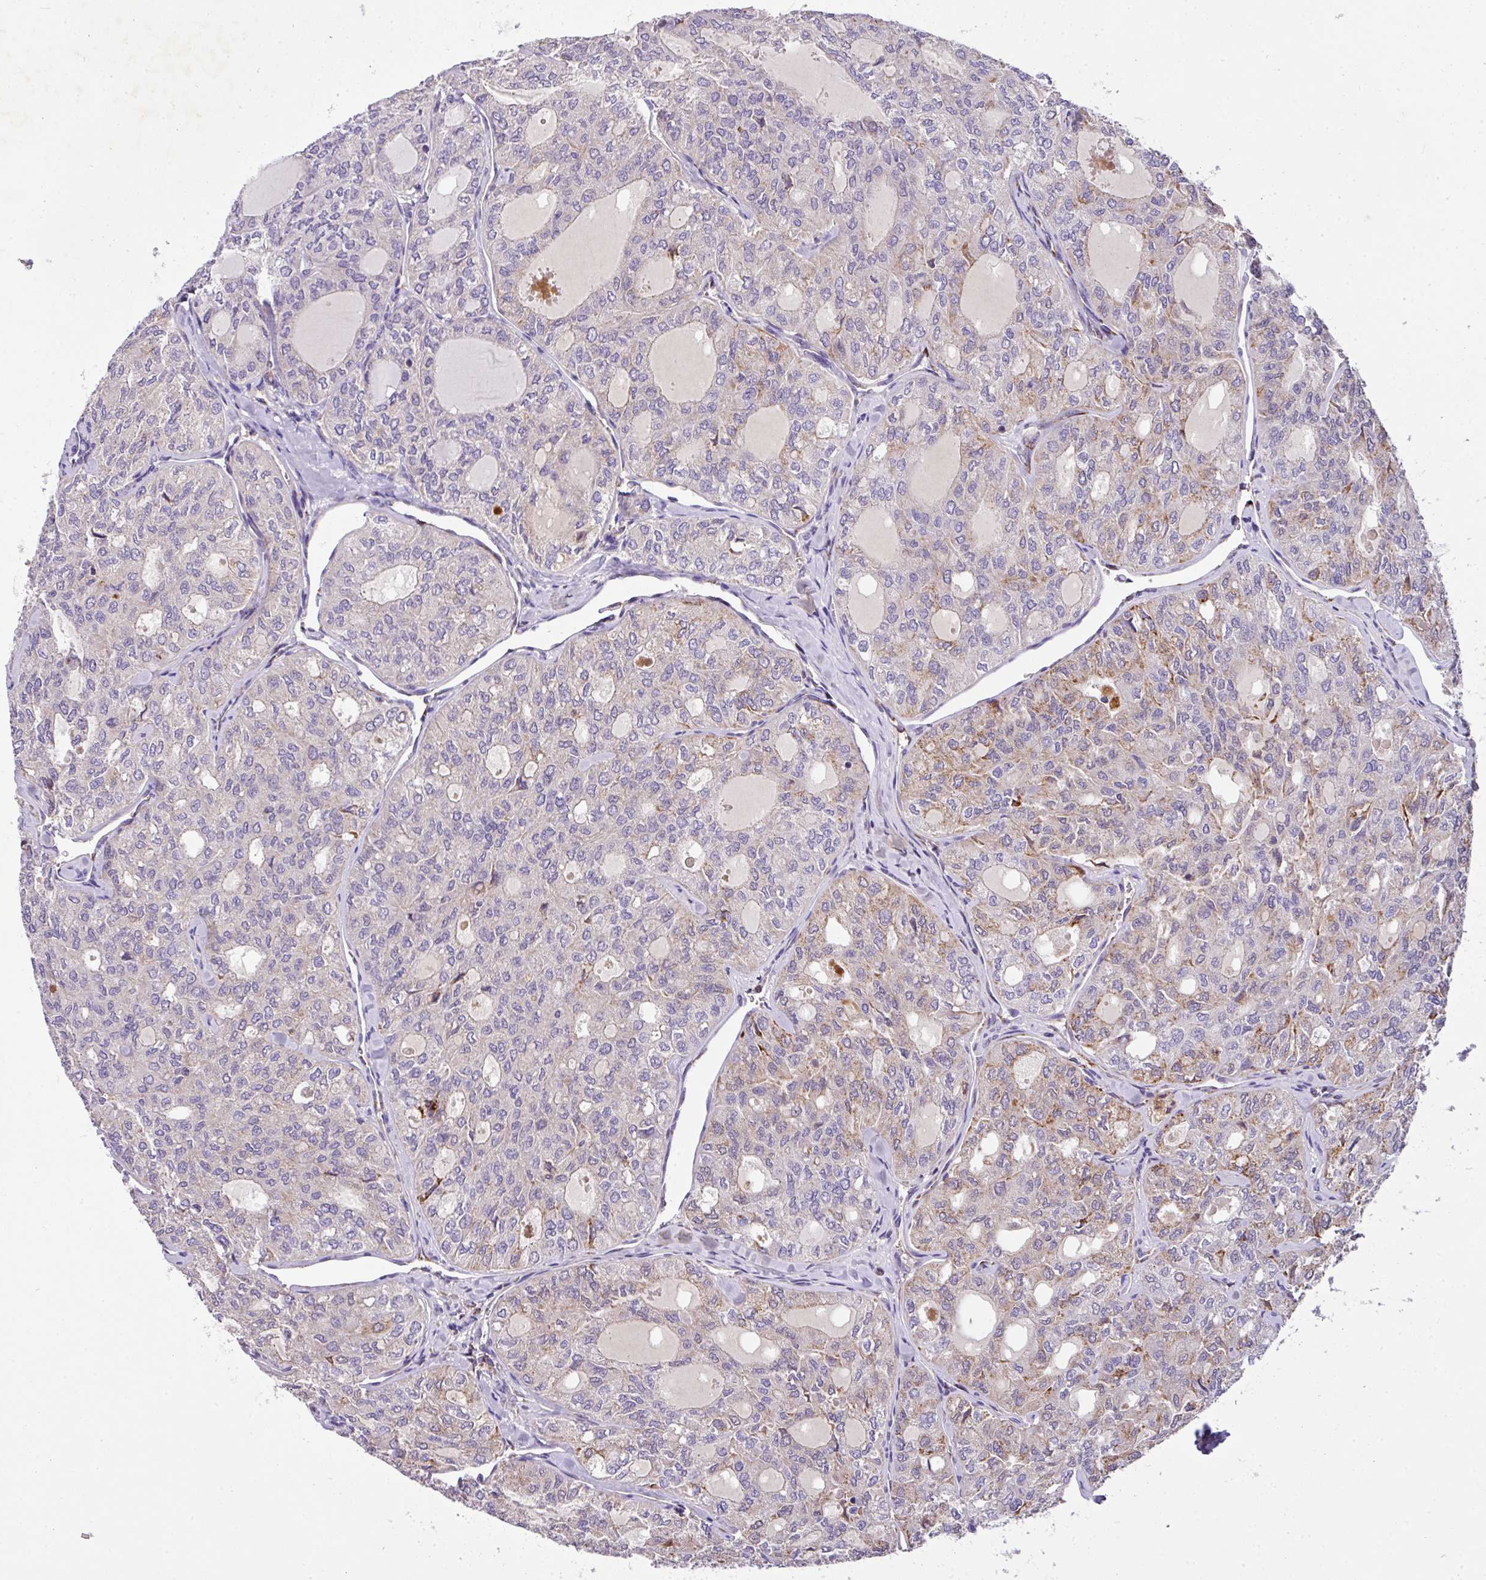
{"staining": {"intensity": "moderate", "quantity": "25%-75%", "location": "cytoplasmic/membranous"}, "tissue": "thyroid cancer", "cell_type": "Tumor cells", "image_type": "cancer", "snomed": [{"axis": "morphology", "description": "Follicular adenoma carcinoma, NOS"}, {"axis": "topography", "description": "Thyroid gland"}], "caption": "Thyroid follicular adenoma carcinoma was stained to show a protein in brown. There is medium levels of moderate cytoplasmic/membranous staining in approximately 25%-75% of tumor cells.", "gene": "ANXA2R", "patient": {"sex": "male", "age": 75}}